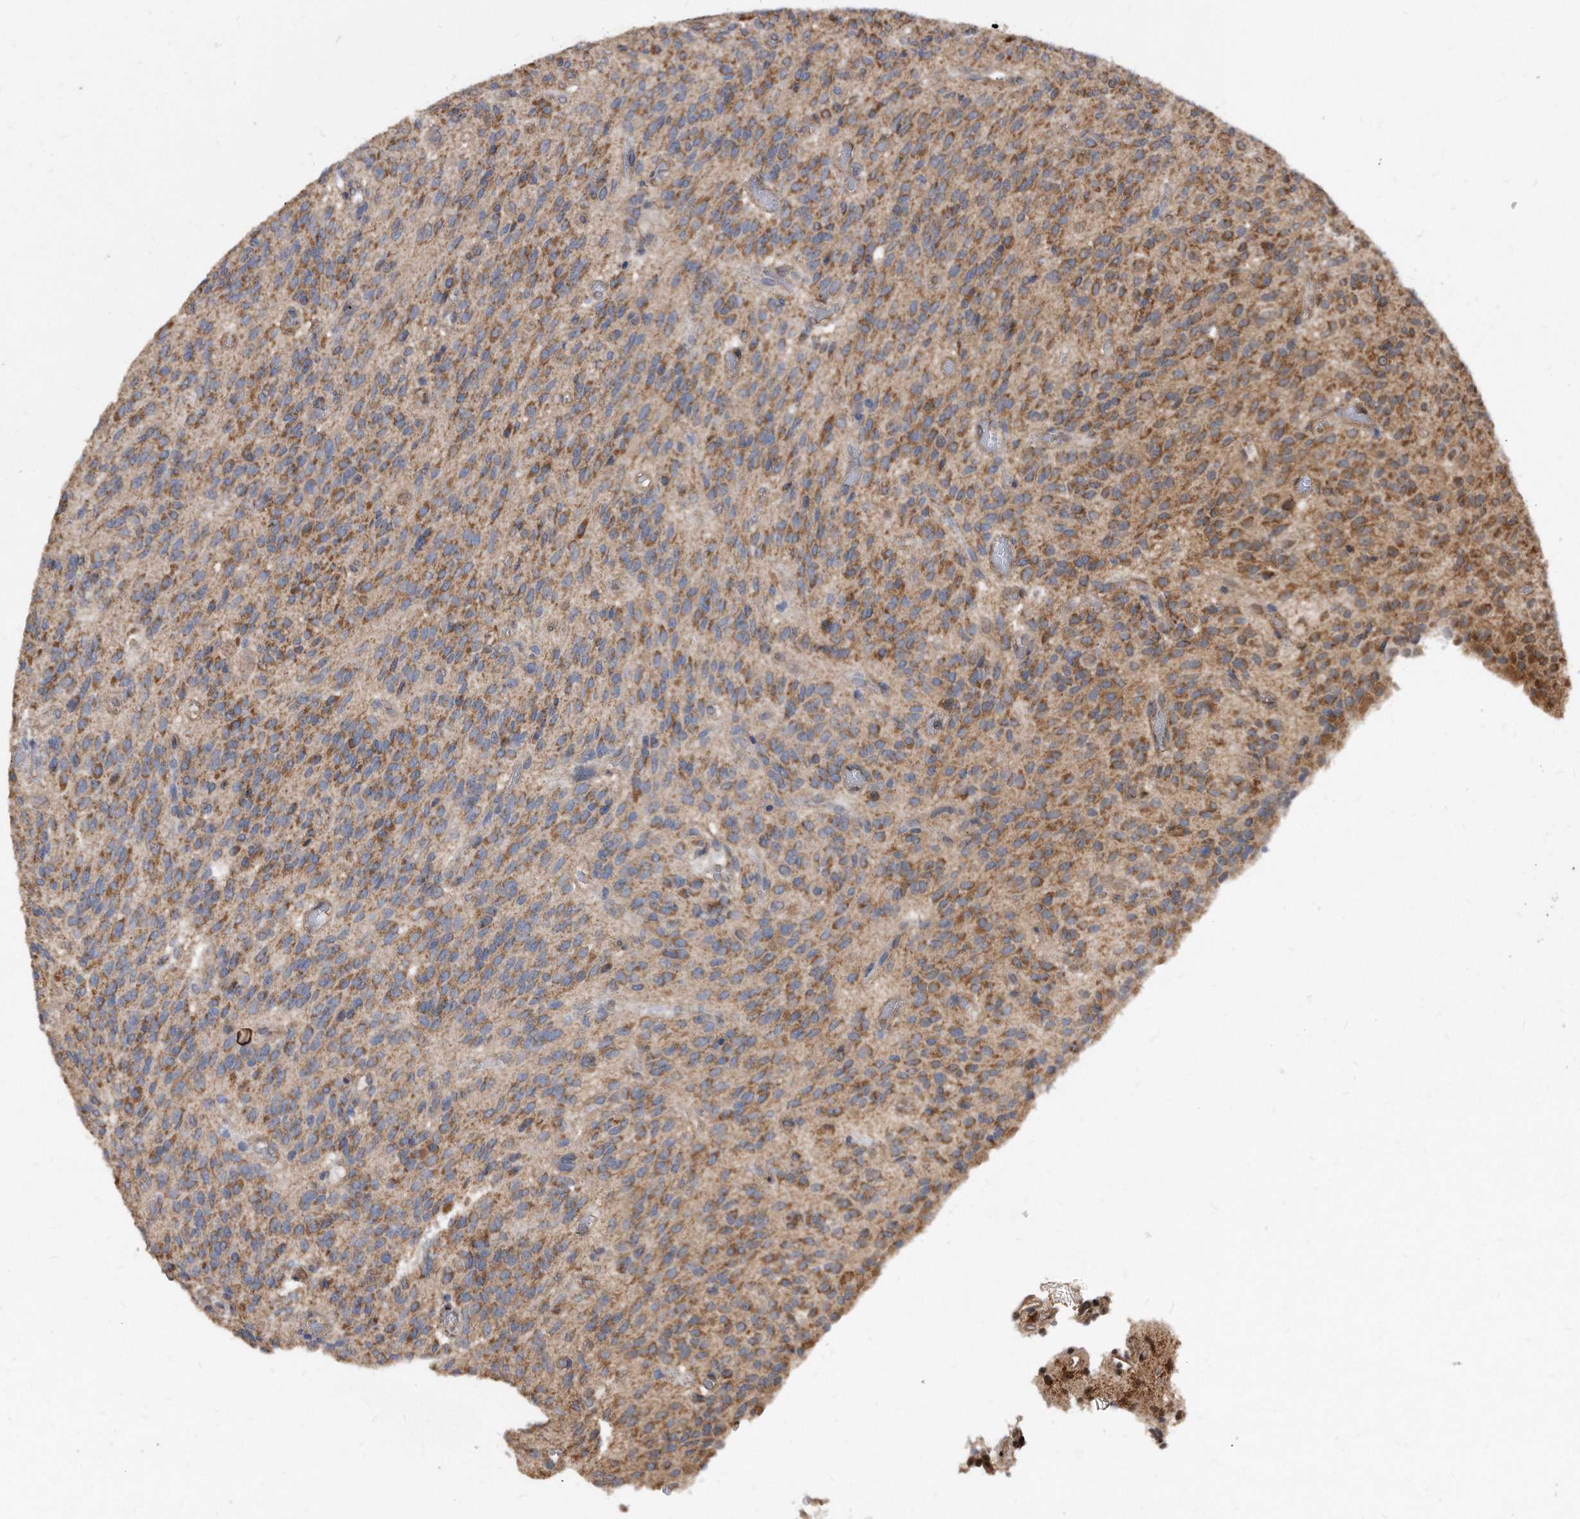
{"staining": {"intensity": "moderate", "quantity": ">75%", "location": "cytoplasmic/membranous"}, "tissue": "glioma", "cell_type": "Tumor cells", "image_type": "cancer", "snomed": [{"axis": "morphology", "description": "Glioma, malignant, High grade"}, {"axis": "topography", "description": "Brain"}], "caption": "Malignant high-grade glioma tissue shows moderate cytoplasmic/membranous staining in approximately >75% of tumor cells", "gene": "DUSP22", "patient": {"sex": "male", "age": 34}}